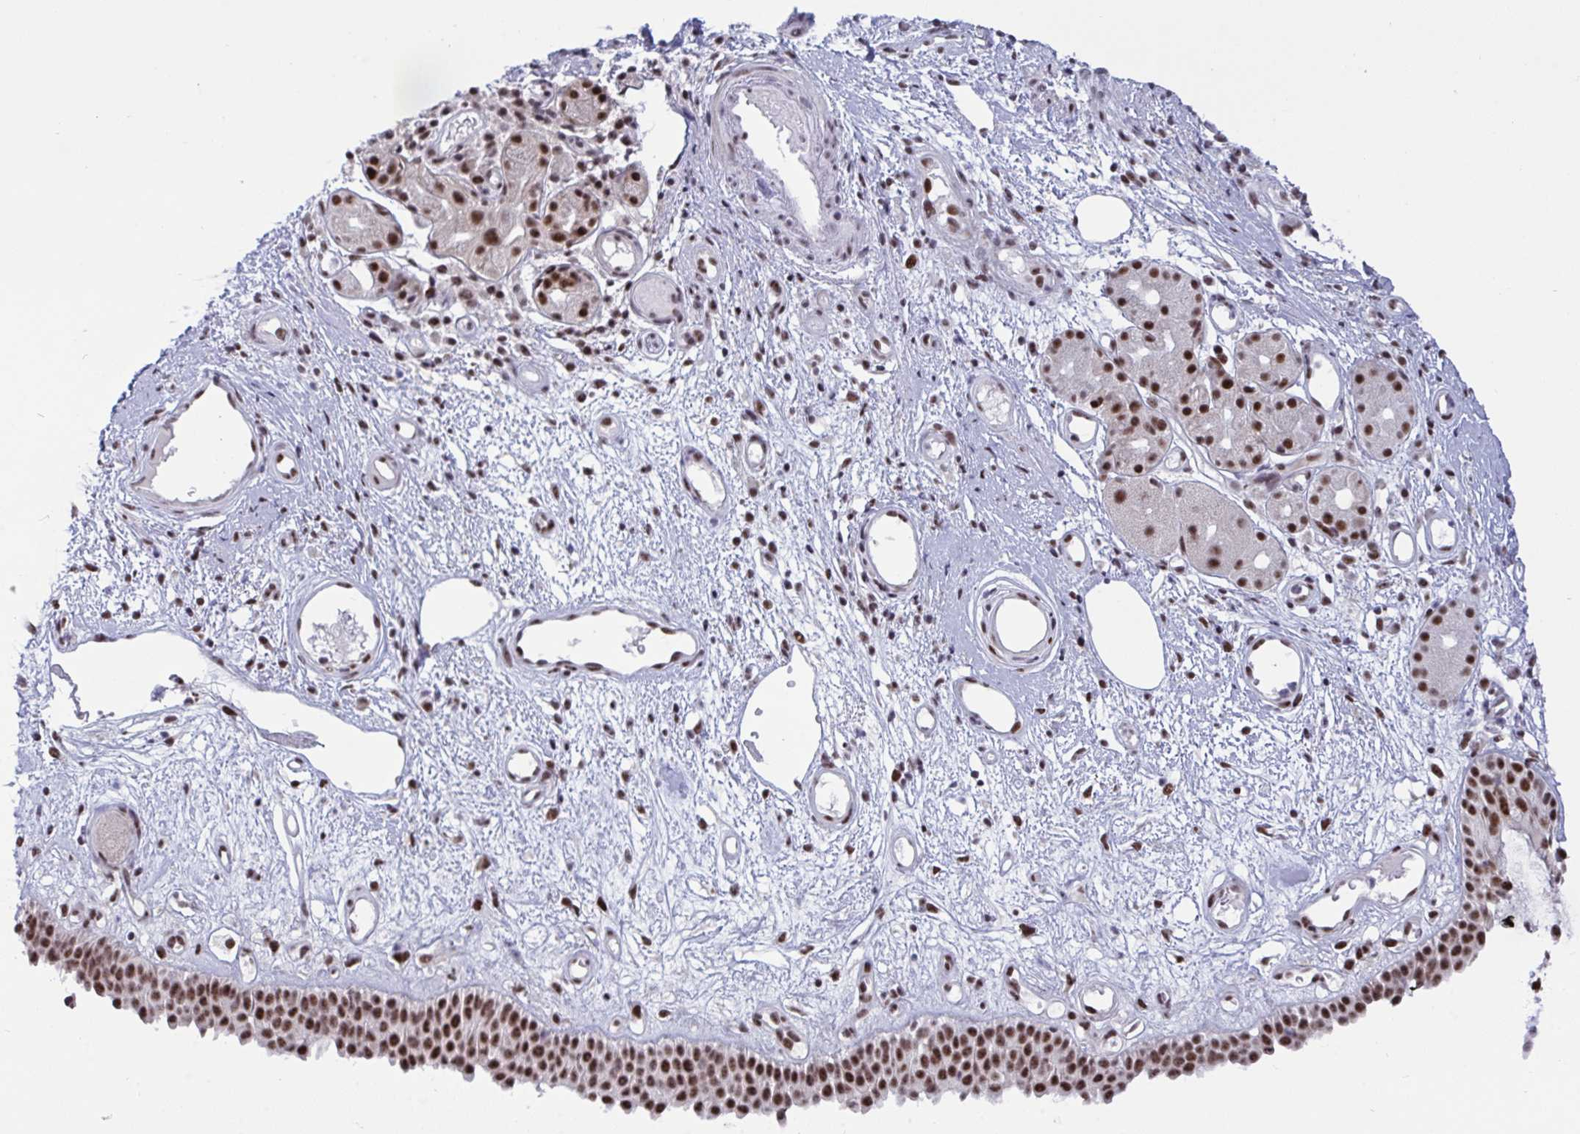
{"staining": {"intensity": "strong", "quantity": ">75%", "location": "nuclear"}, "tissue": "nasopharynx", "cell_type": "Respiratory epithelial cells", "image_type": "normal", "snomed": [{"axis": "morphology", "description": "Normal tissue, NOS"}, {"axis": "morphology", "description": "Inflammation, NOS"}, {"axis": "topography", "description": "Nasopharynx"}], "caption": "DAB (3,3'-diaminobenzidine) immunohistochemical staining of normal nasopharynx displays strong nuclear protein positivity in approximately >75% of respiratory epithelial cells.", "gene": "WBP11", "patient": {"sex": "male", "age": 54}}